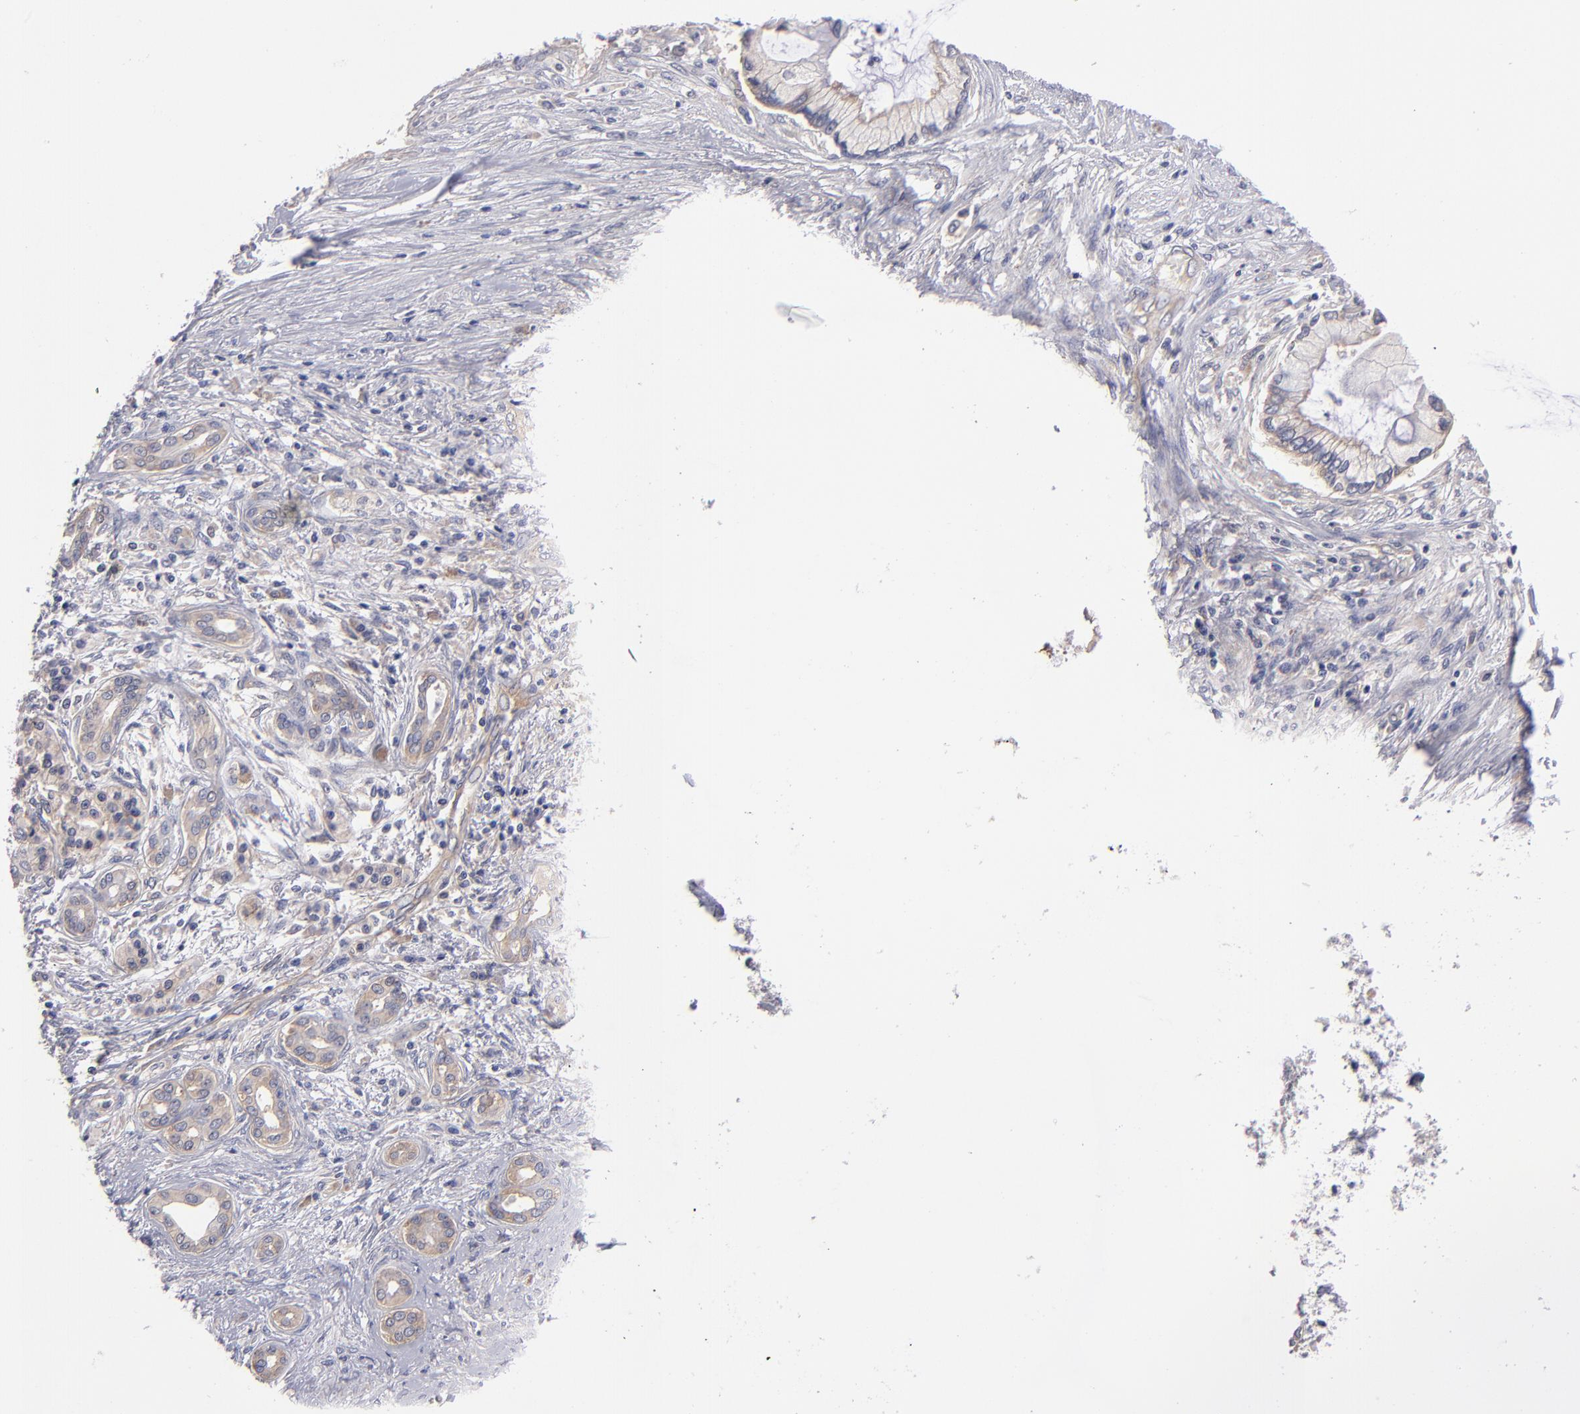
{"staining": {"intensity": "weak", "quantity": ">75%", "location": "cytoplasmic/membranous"}, "tissue": "pancreatic cancer", "cell_type": "Tumor cells", "image_type": "cancer", "snomed": [{"axis": "morphology", "description": "Adenocarcinoma, NOS"}, {"axis": "topography", "description": "Pancreas"}], "caption": "Immunohistochemistry (DAB (3,3'-diaminobenzidine)) staining of pancreatic cancer exhibits weak cytoplasmic/membranous protein expression in approximately >75% of tumor cells.", "gene": "EIF3L", "patient": {"sex": "female", "age": 59}}